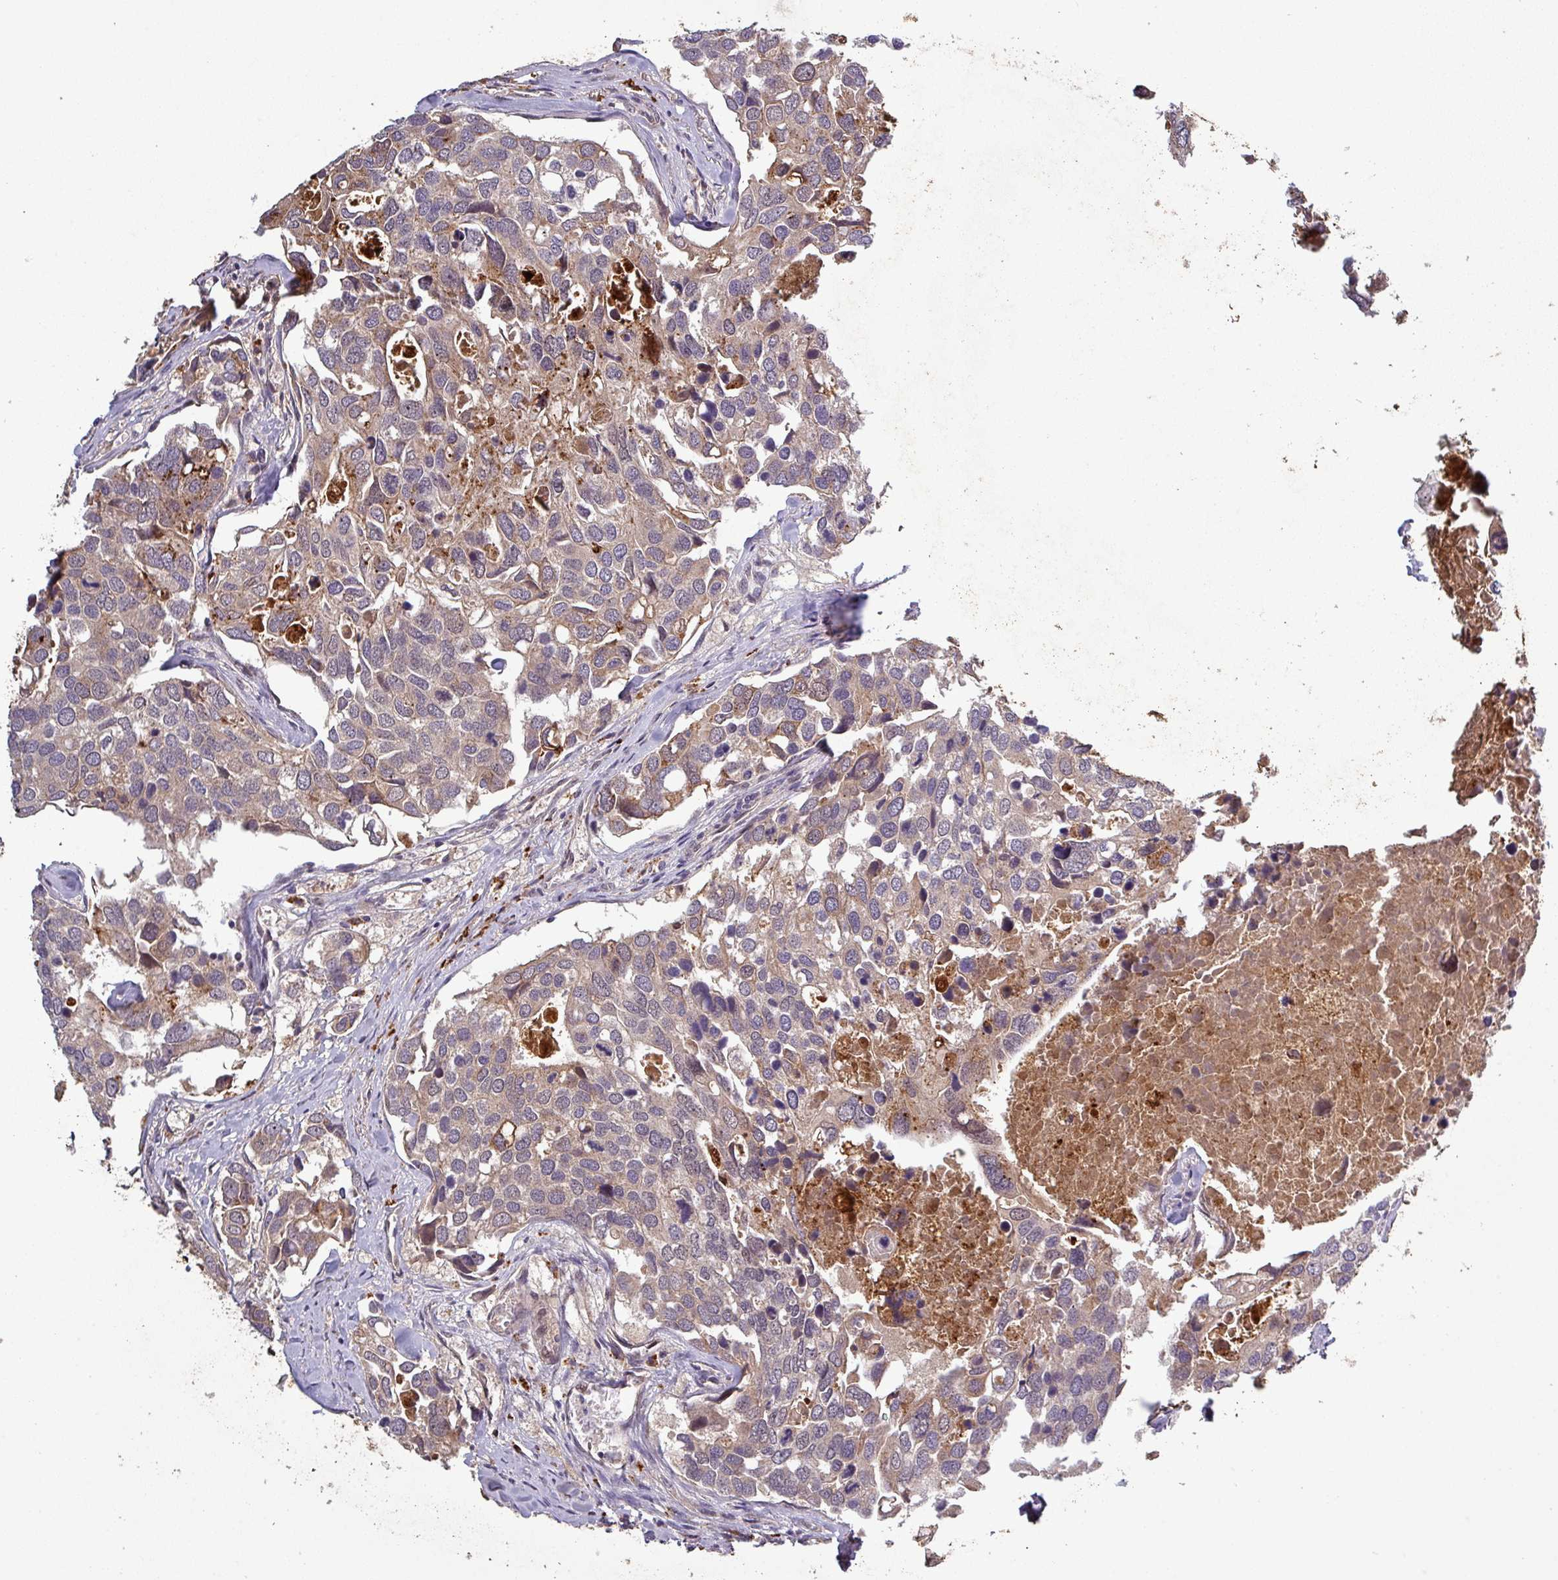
{"staining": {"intensity": "weak", "quantity": "25%-75%", "location": "cytoplasmic/membranous"}, "tissue": "breast cancer", "cell_type": "Tumor cells", "image_type": "cancer", "snomed": [{"axis": "morphology", "description": "Duct carcinoma"}, {"axis": "topography", "description": "Breast"}], "caption": "Protein analysis of breast cancer tissue reveals weak cytoplasmic/membranous expression in approximately 25%-75% of tumor cells.", "gene": "PUS1", "patient": {"sex": "female", "age": 83}}